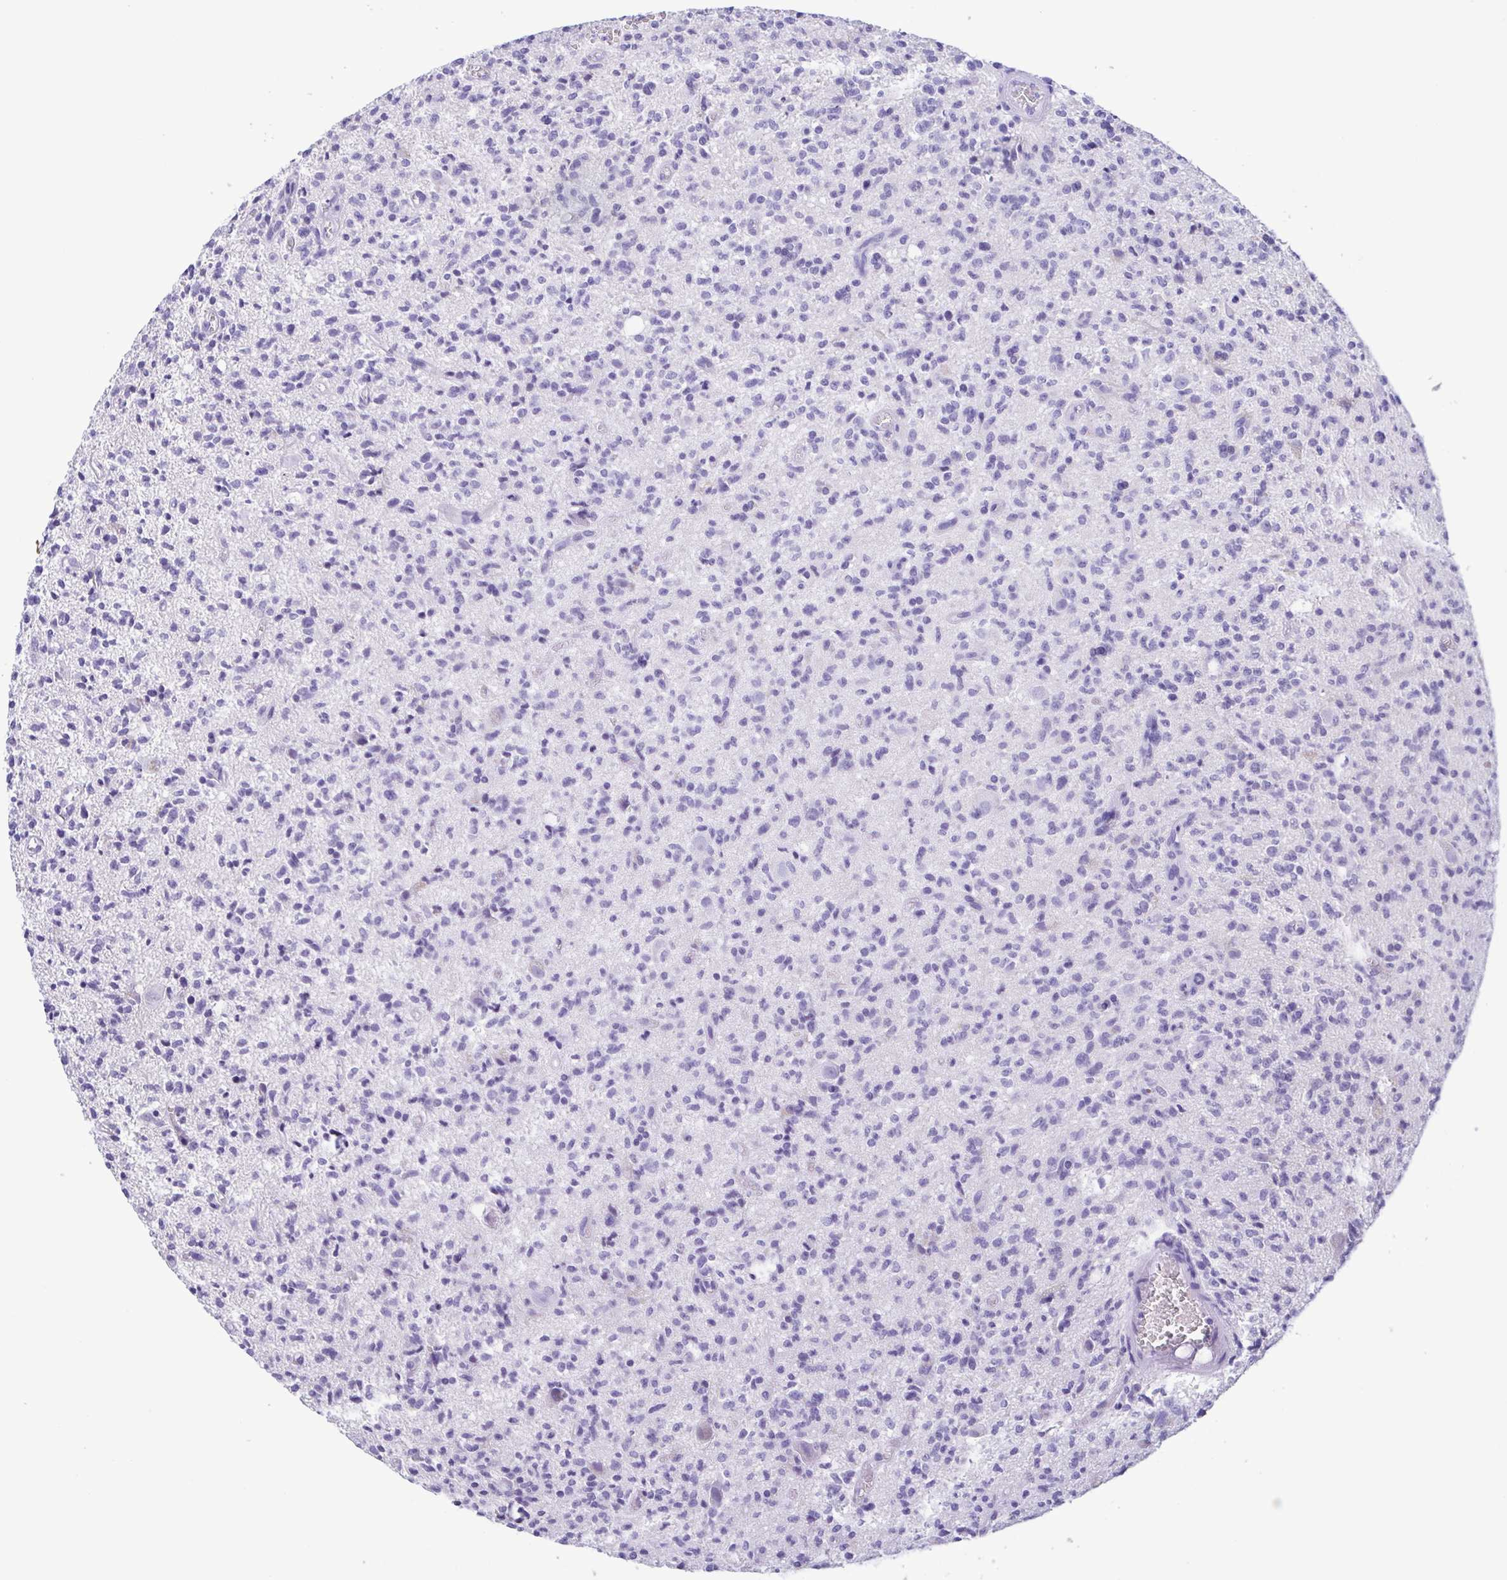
{"staining": {"intensity": "negative", "quantity": "none", "location": "none"}, "tissue": "glioma", "cell_type": "Tumor cells", "image_type": "cancer", "snomed": [{"axis": "morphology", "description": "Glioma, malignant, Low grade"}, {"axis": "topography", "description": "Brain"}], "caption": "An IHC micrograph of glioma is shown. There is no staining in tumor cells of glioma.", "gene": "TSPY2", "patient": {"sex": "male", "age": 64}}